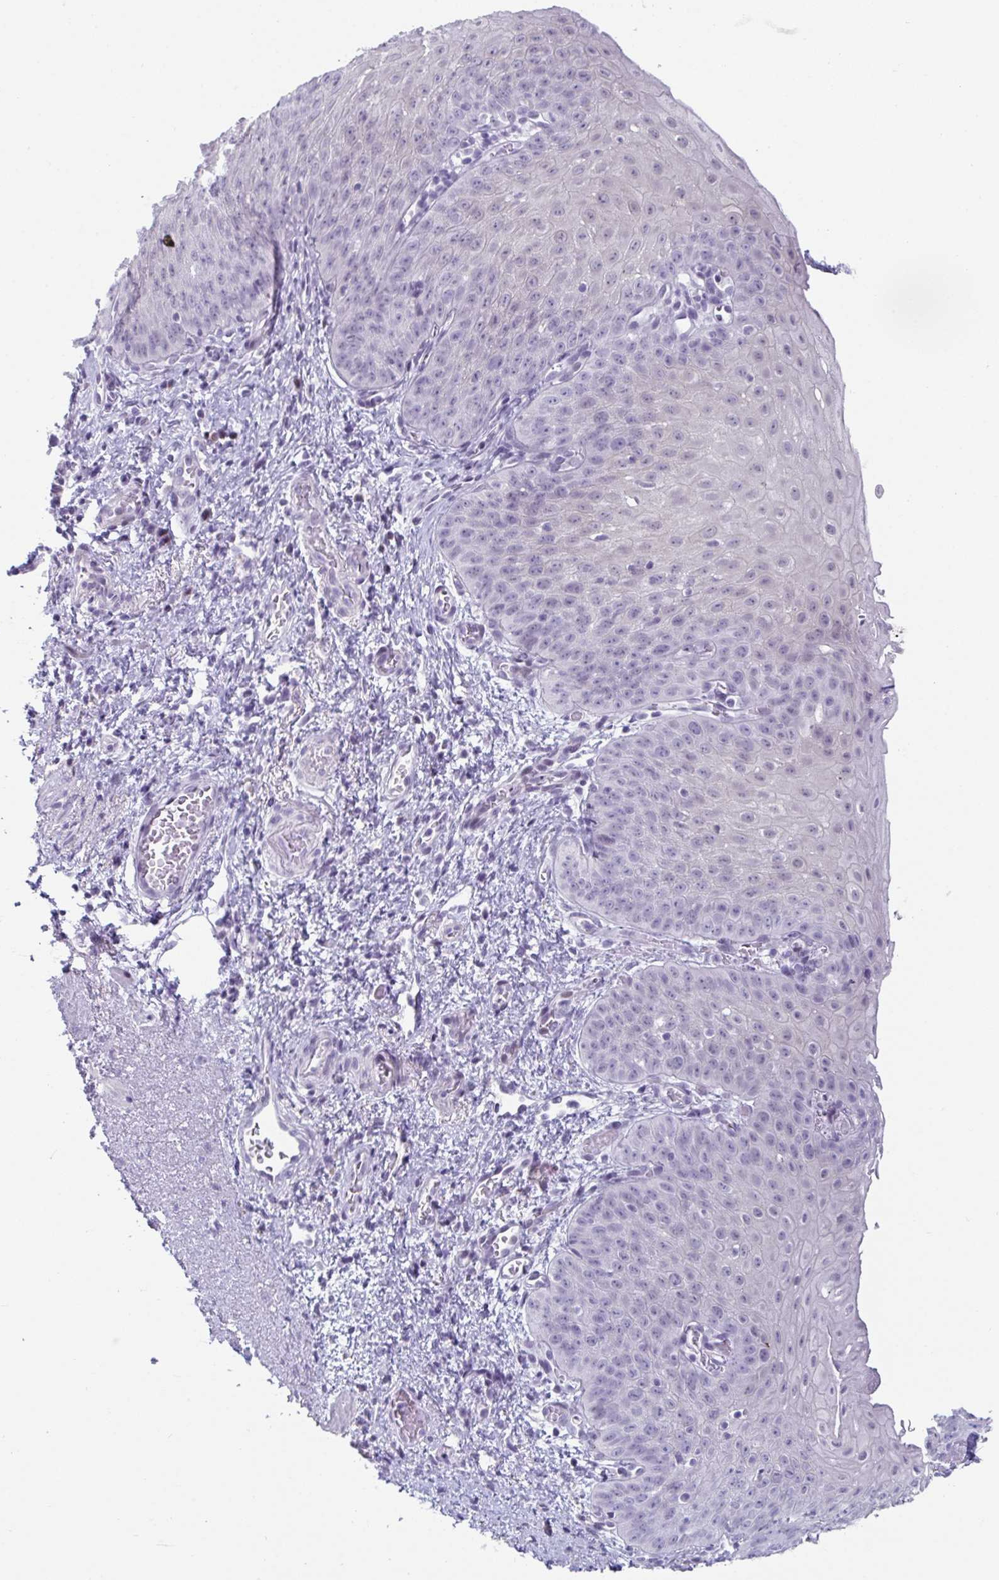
{"staining": {"intensity": "negative", "quantity": "none", "location": "none"}, "tissue": "esophagus", "cell_type": "Squamous epithelial cells", "image_type": "normal", "snomed": [{"axis": "morphology", "description": "Normal tissue, NOS"}, {"axis": "topography", "description": "Esophagus"}], "caption": "Esophagus stained for a protein using immunohistochemistry (IHC) displays no staining squamous epithelial cells.", "gene": "VSIG10L", "patient": {"sex": "male", "age": 71}}